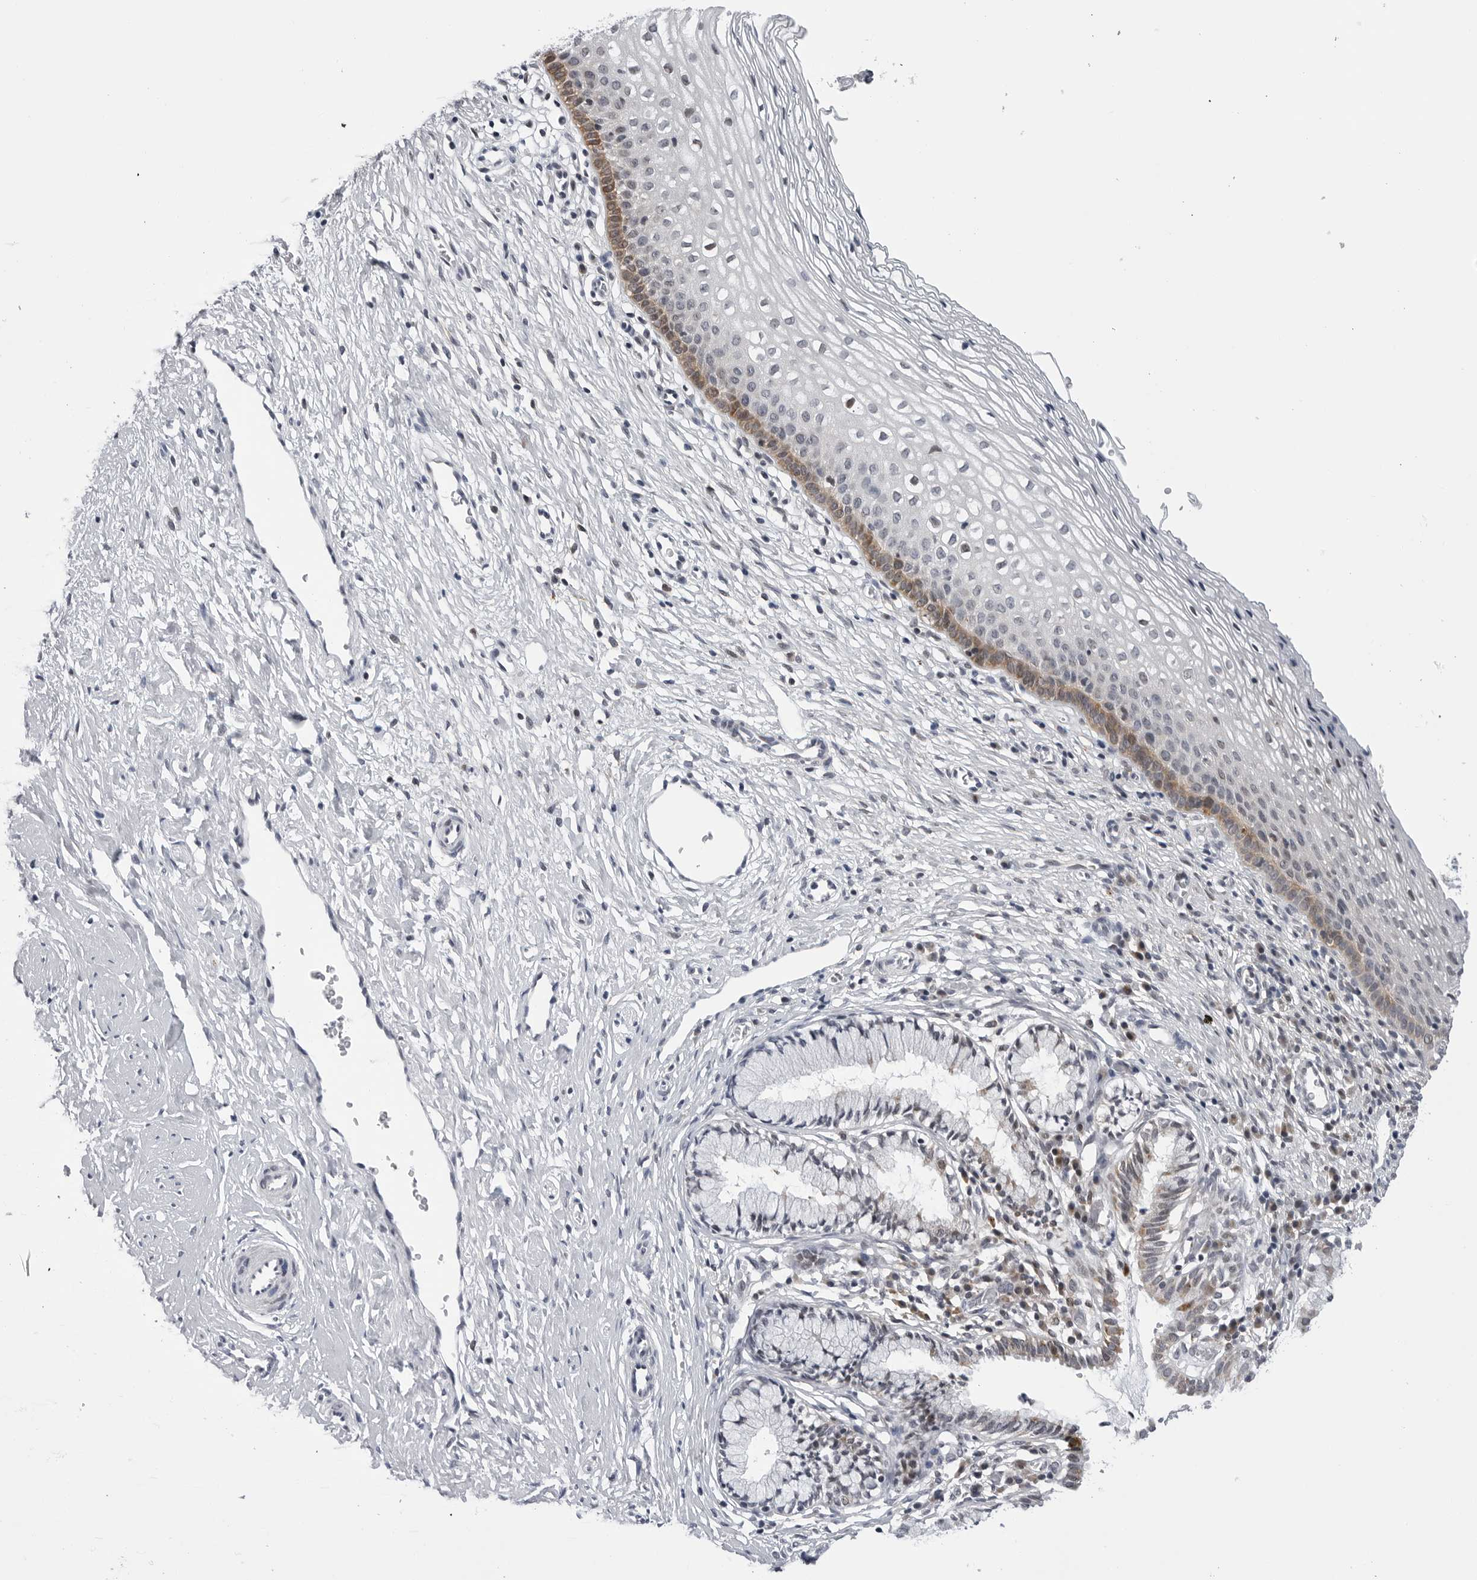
{"staining": {"intensity": "negative", "quantity": "none", "location": "none"}, "tissue": "cervix", "cell_type": "Glandular cells", "image_type": "normal", "snomed": [{"axis": "morphology", "description": "Normal tissue, NOS"}, {"axis": "topography", "description": "Cervix"}], "caption": "Immunohistochemistry (IHC) photomicrograph of benign cervix: human cervix stained with DAB (3,3'-diaminobenzidine) demonstrates no significant protein staining in glandular cells. (DAB immunohistochemistry, high magnification).", "gene": "CDK20", "patient": {"sex": "female", "age": 27}}